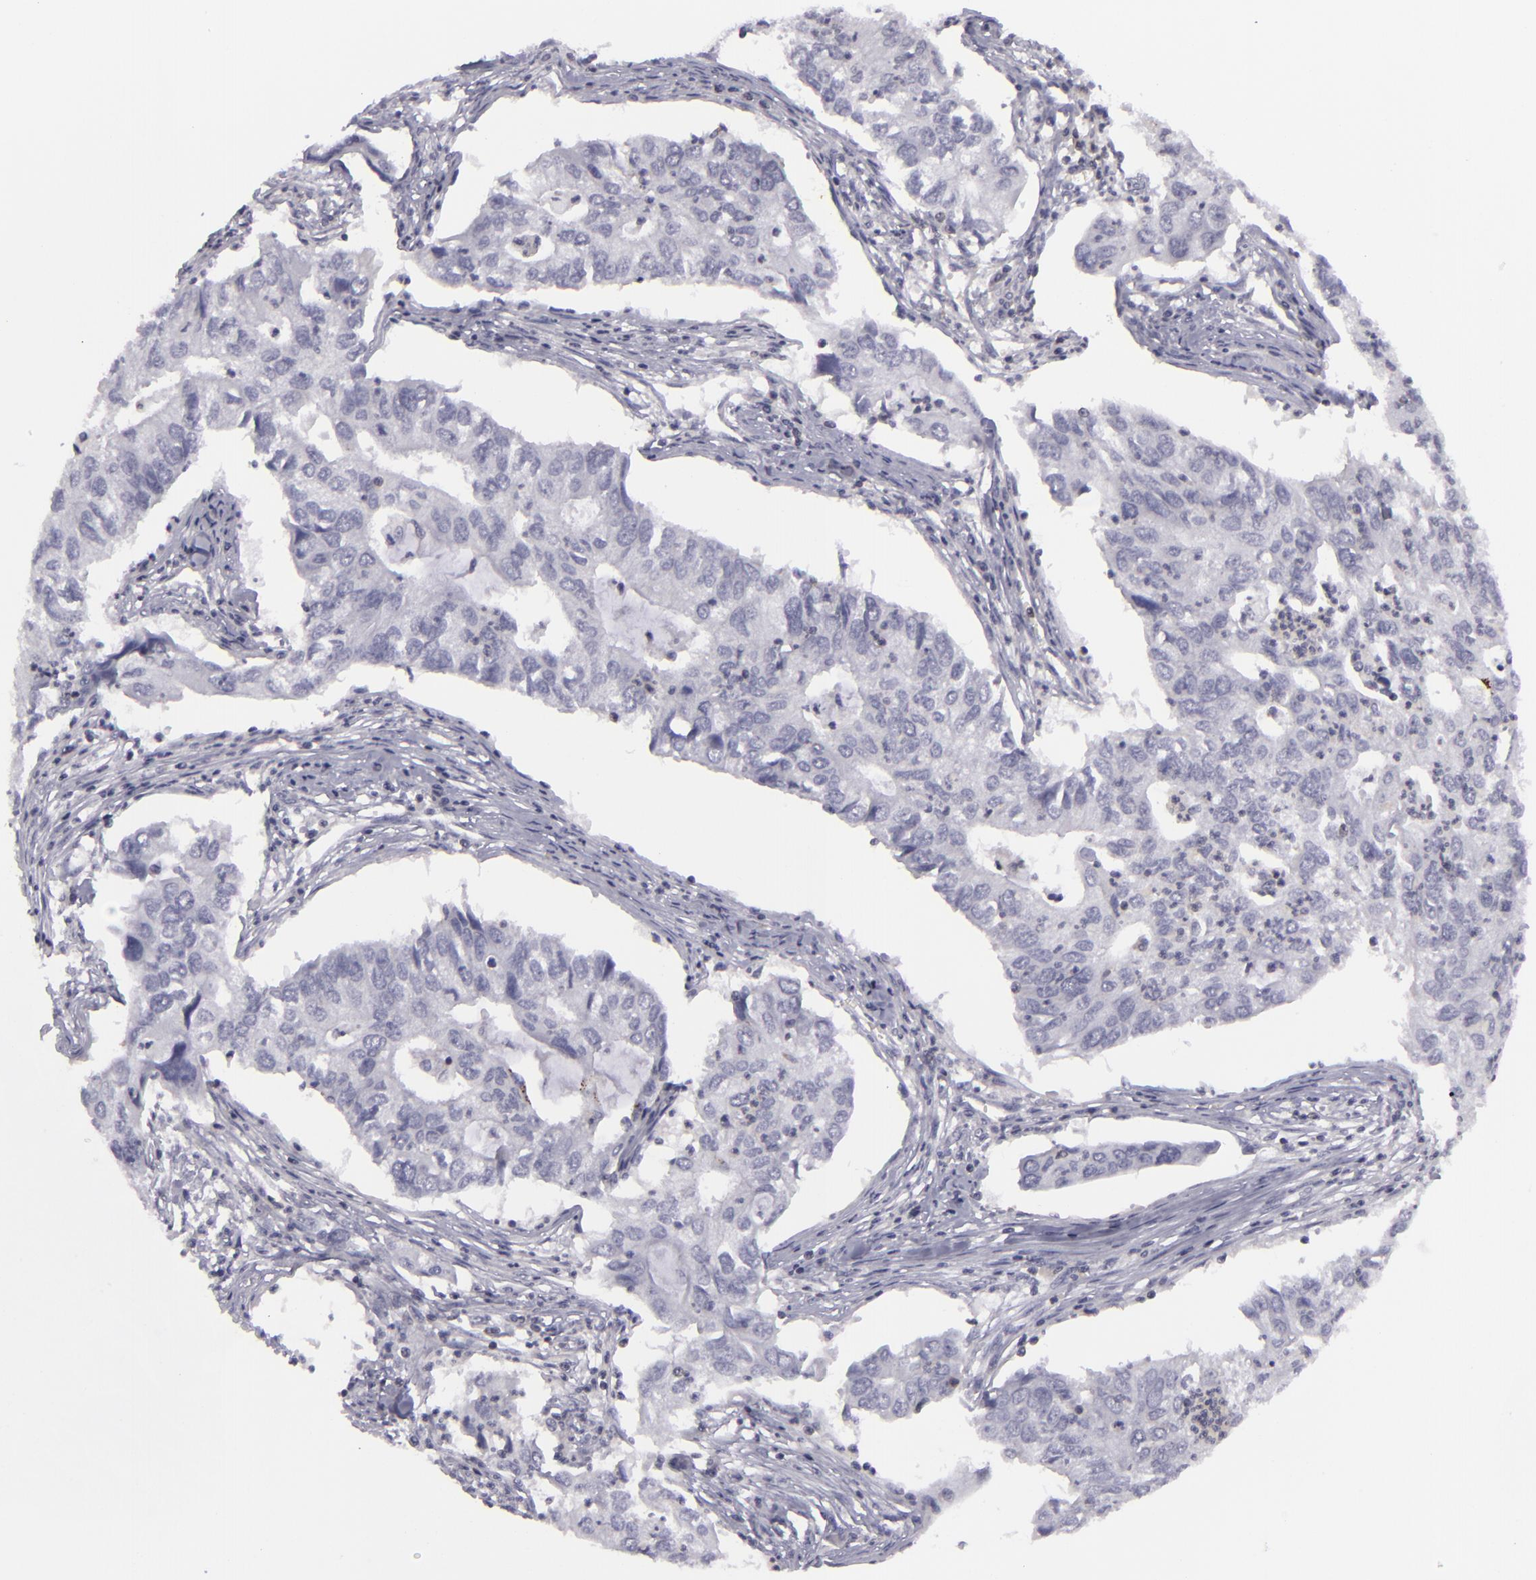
{"staining": {"intensity": "negative", "quantity": "none", "location": "none"}, "tissue": "lung cancer", "cell_type": "Tumor cells", "image_type": "cancer", "snomed": [{"axis": "morphology", "description": "Adenocarcinoma, NOS"}, {"axis": "topography", "description": "Lung"}], "caption": "The photomicrograph displays no staining of tumor cells in lung cancer.", "gene": "KCNAB2", "patient": {"sex": "male", "age": 48}}